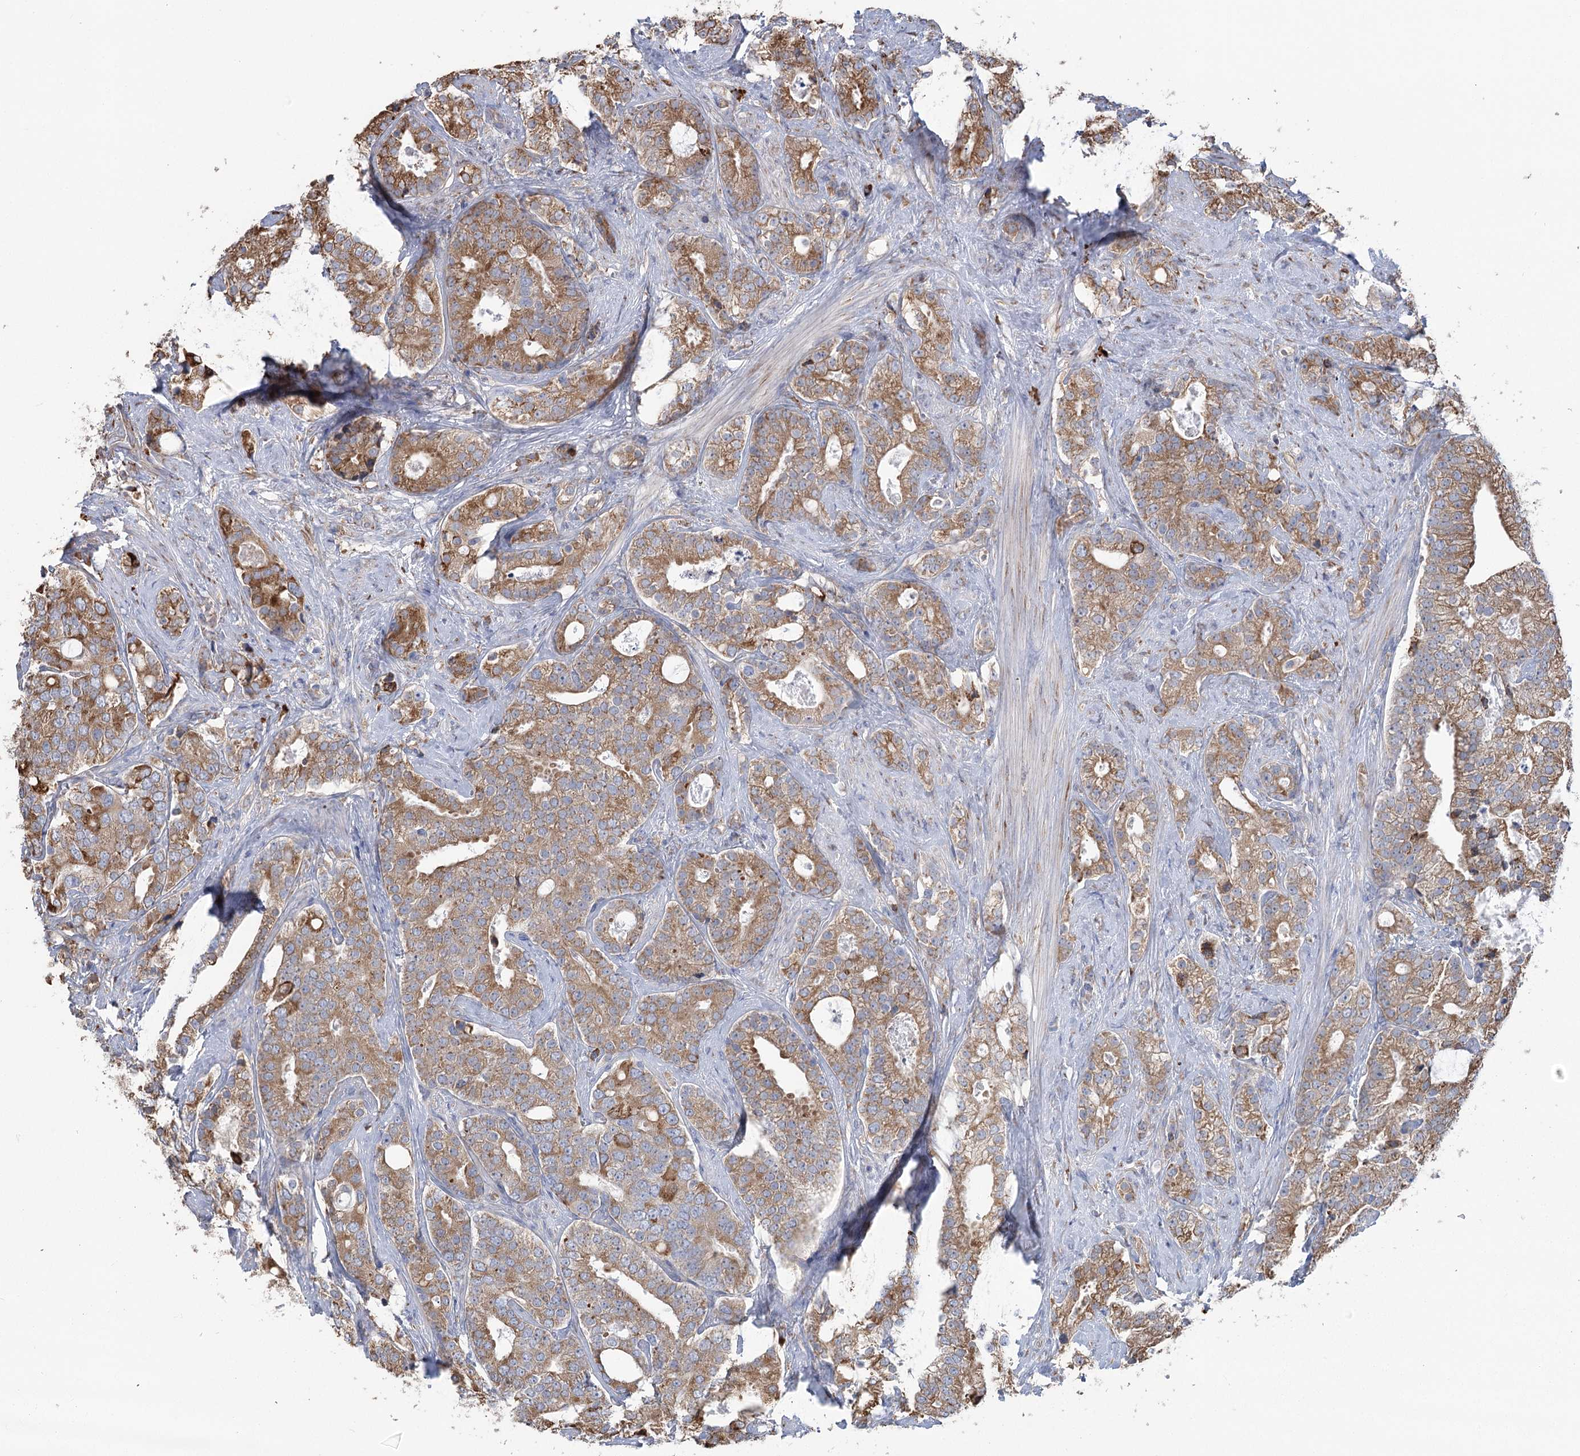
{"staining": {"intensity": "moderate", "quantity": ">75%", "location": "cytoplasmic/membranous"}, "tissue": "prostate cancer", "cell_type": "Tumor cells", "image_type": "cancer", "snomed": [{"axis": "morphology", "description": "Adenocarcinoma, High grade"}, {"axis": "topography", "description": "Prostate and seminal vesicle, NOS"}], "caption": "An IHC micrograph of tumor tissue is shown. Protein staining in brown labels moderate cytoplasmic/membranous positivity in prostate cancer within tumor cells.", "gene": "METTL24", "patient": {"sex": "male", "age": 67}}